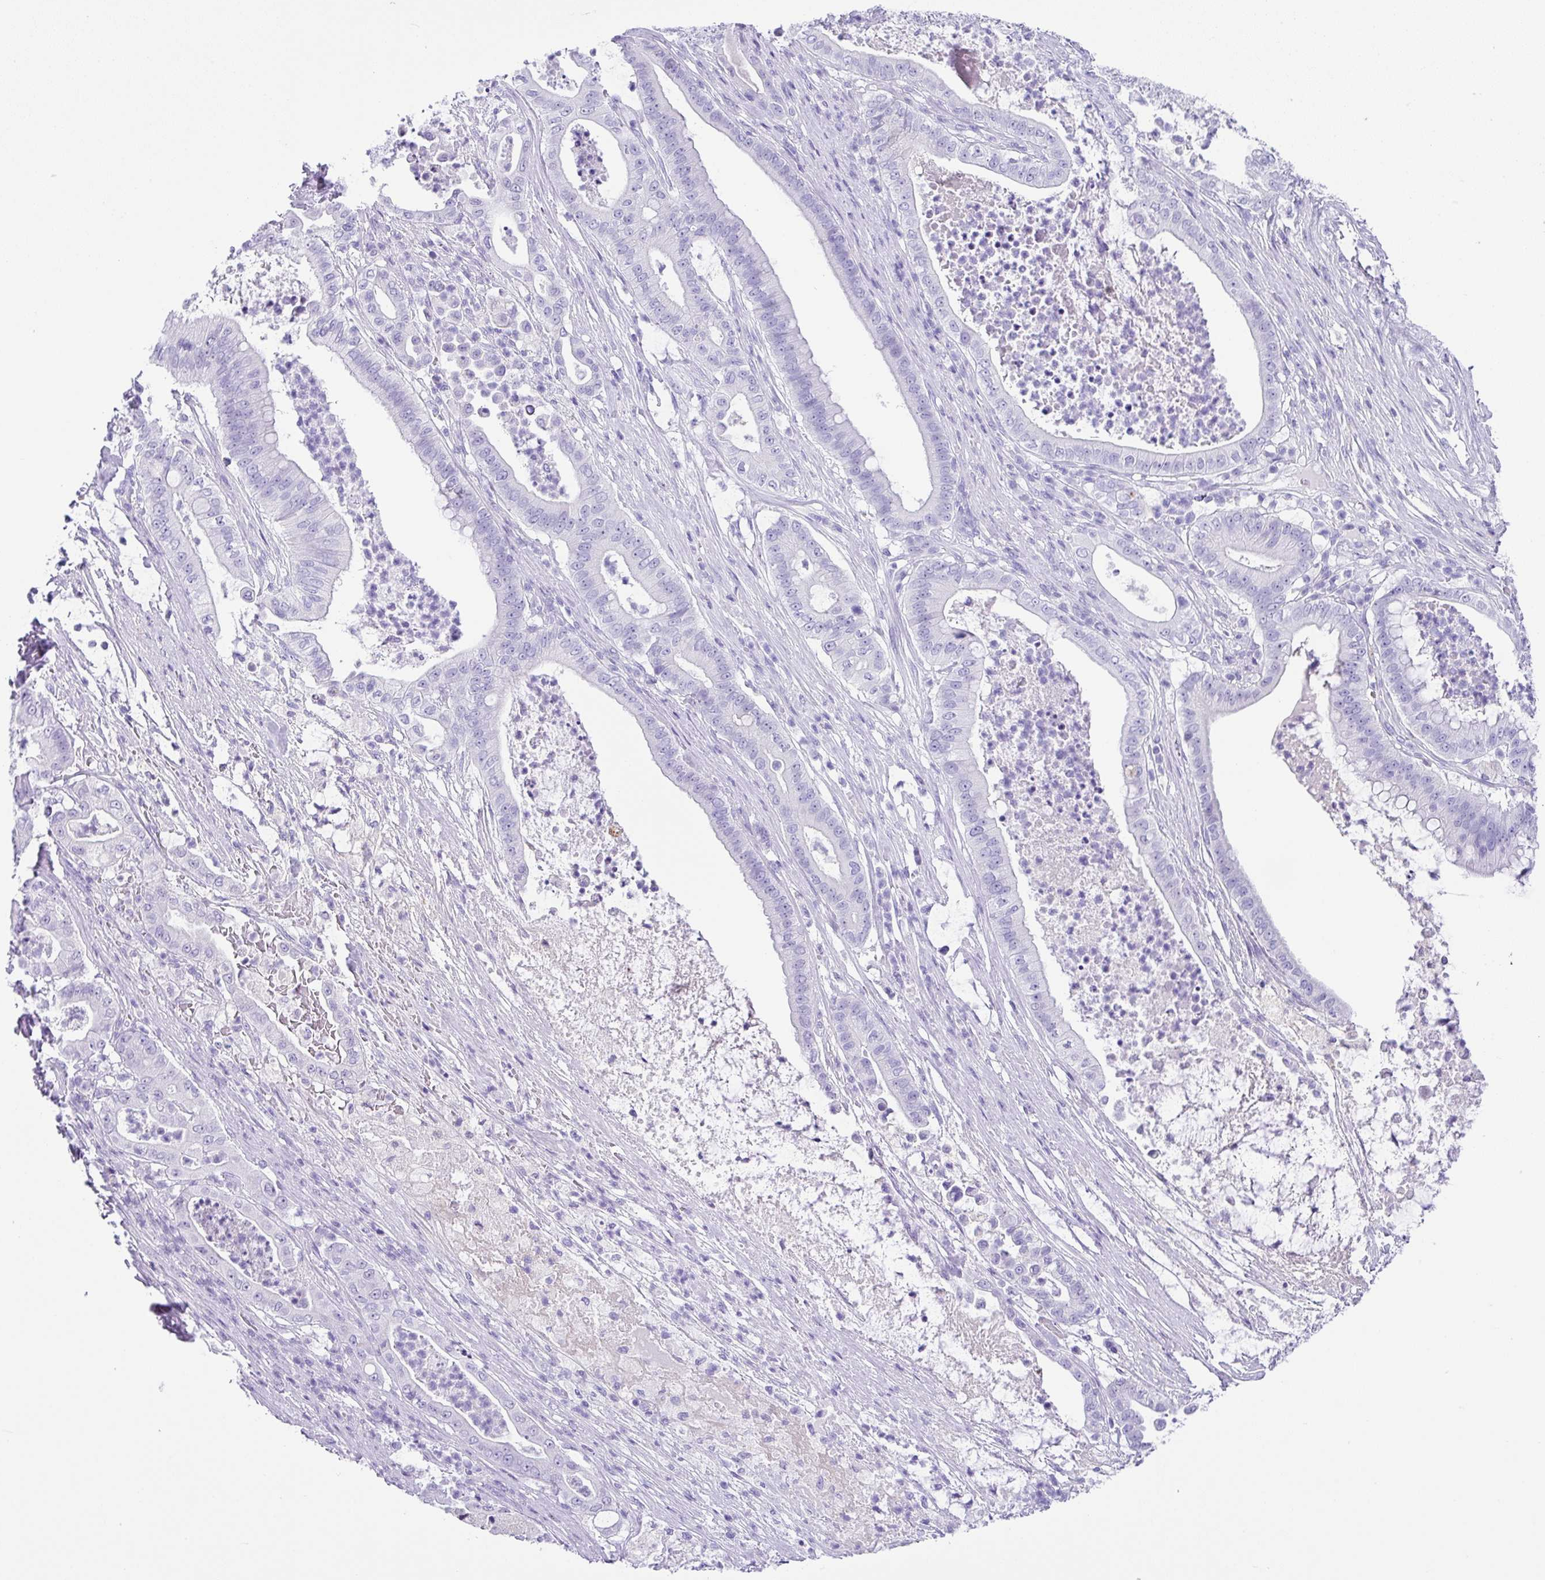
{"staining": {"intensity": "negative", "quantity": "none", "location": "none"}, "tissue": "pancreatic cancer", "cell_type": "Tumor cells", "image_type": "cancer", "snomed": [{"axis": "morphology", "description": "Adenocarcinoma, NOS"}, {"axis": "topography", "description": "Pancreas"}], "caption": "Human pancreatic cancer (adenocarcinoma) stained for a protein using immunohistochemistry reveals no staining in tumor cells.", "gene": "ZG16", "patient": {"sex": "male", "age": 71}}